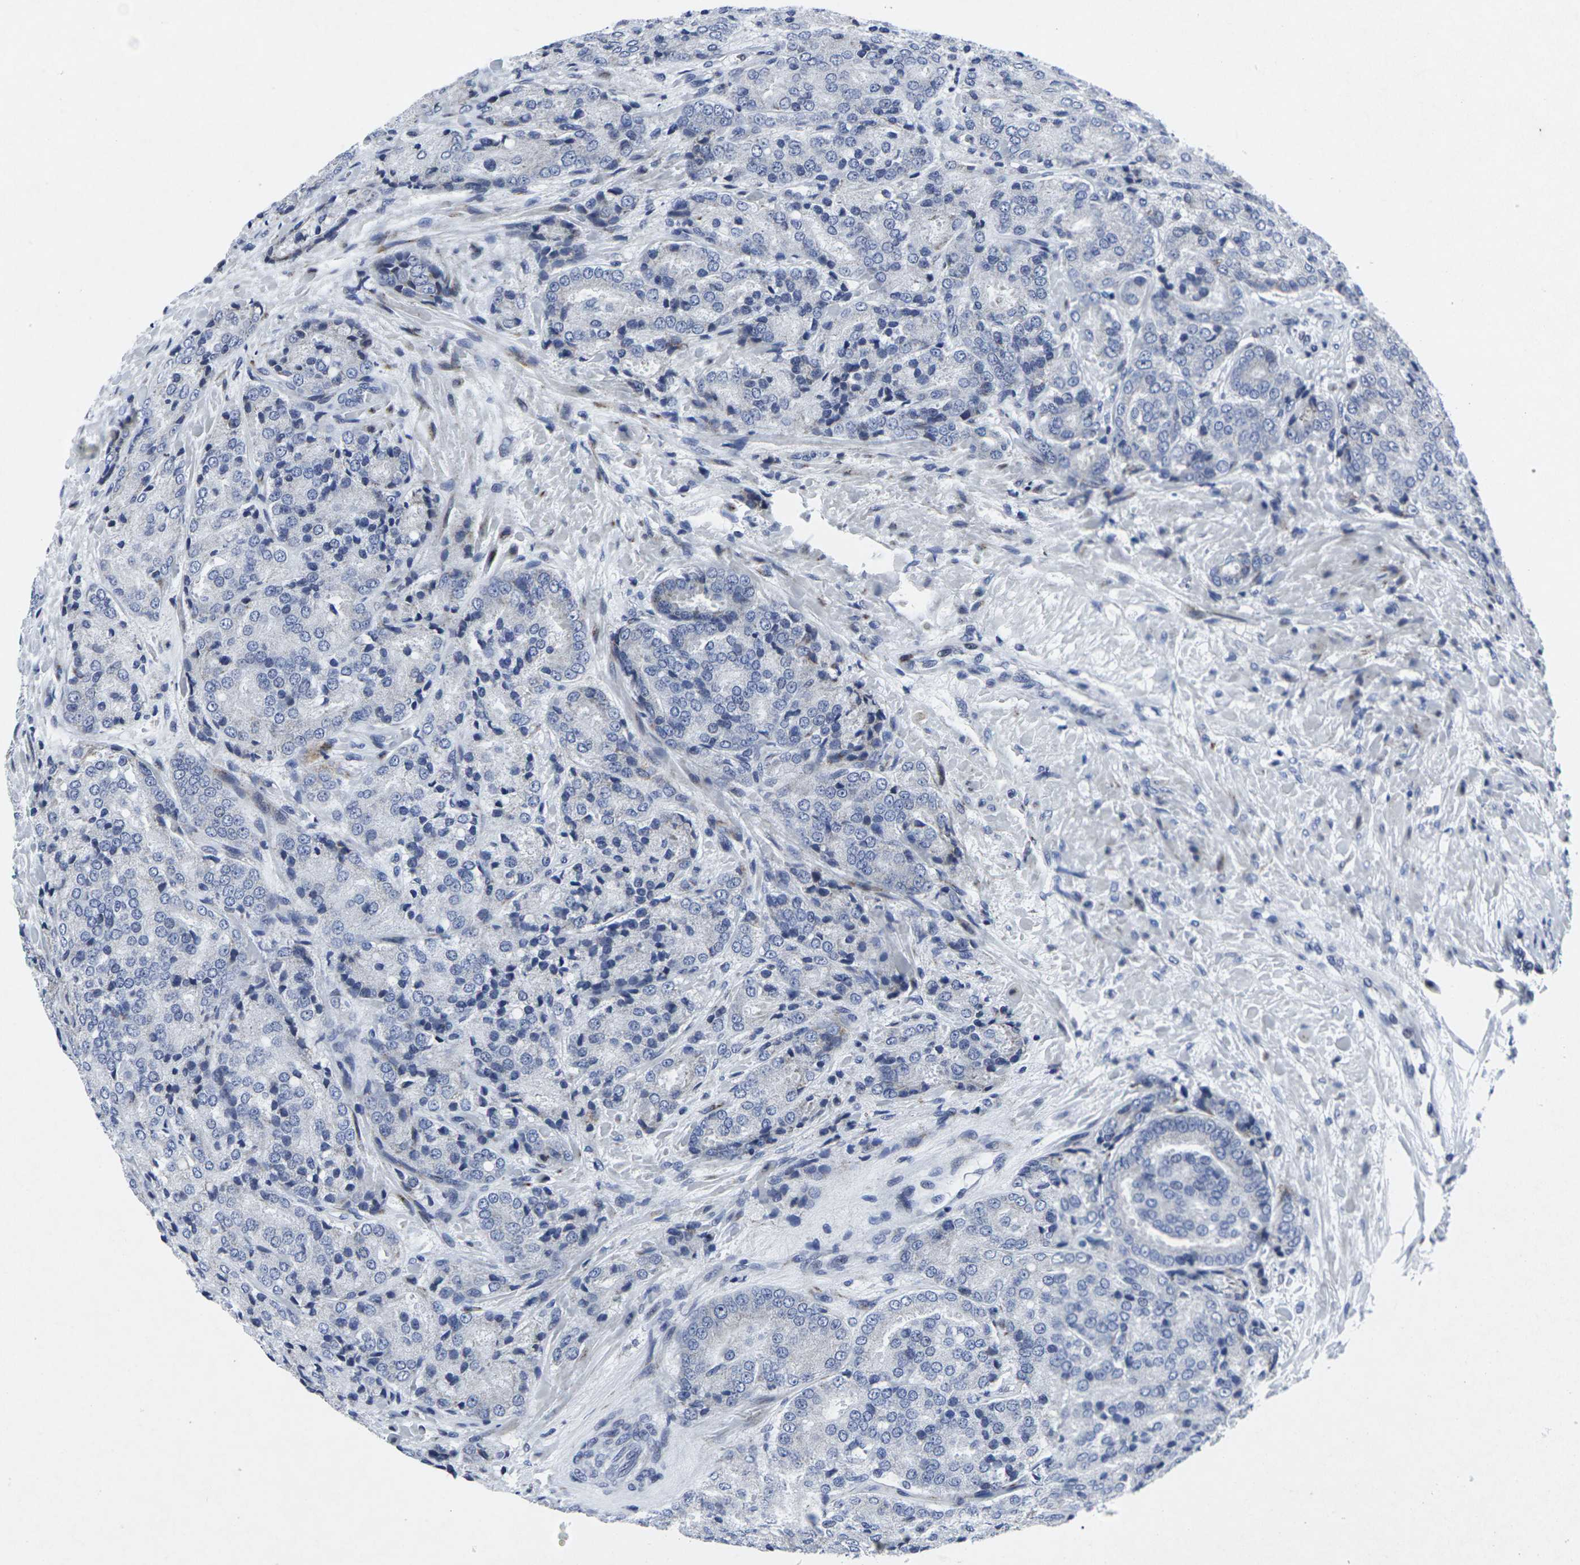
{"staining": {"intensity": "negative", "quantity": "none", "location": "none"}, "tissue": "prostate cancer", "cell_type": "Tumor cells", "image_type": "cancer", "snomed": [{"axis": "morphology", "description": "Adenocarcinoma, High grade"}, {"axis": "topography", "description": "Prostate"}], "caption": "Prostate high-grade adenocarcinoma stained for a protein using IHC demonstrates no staining tumor cells.", "gene": "RPN1", "patient": {"sex": "male", "age": 65}}